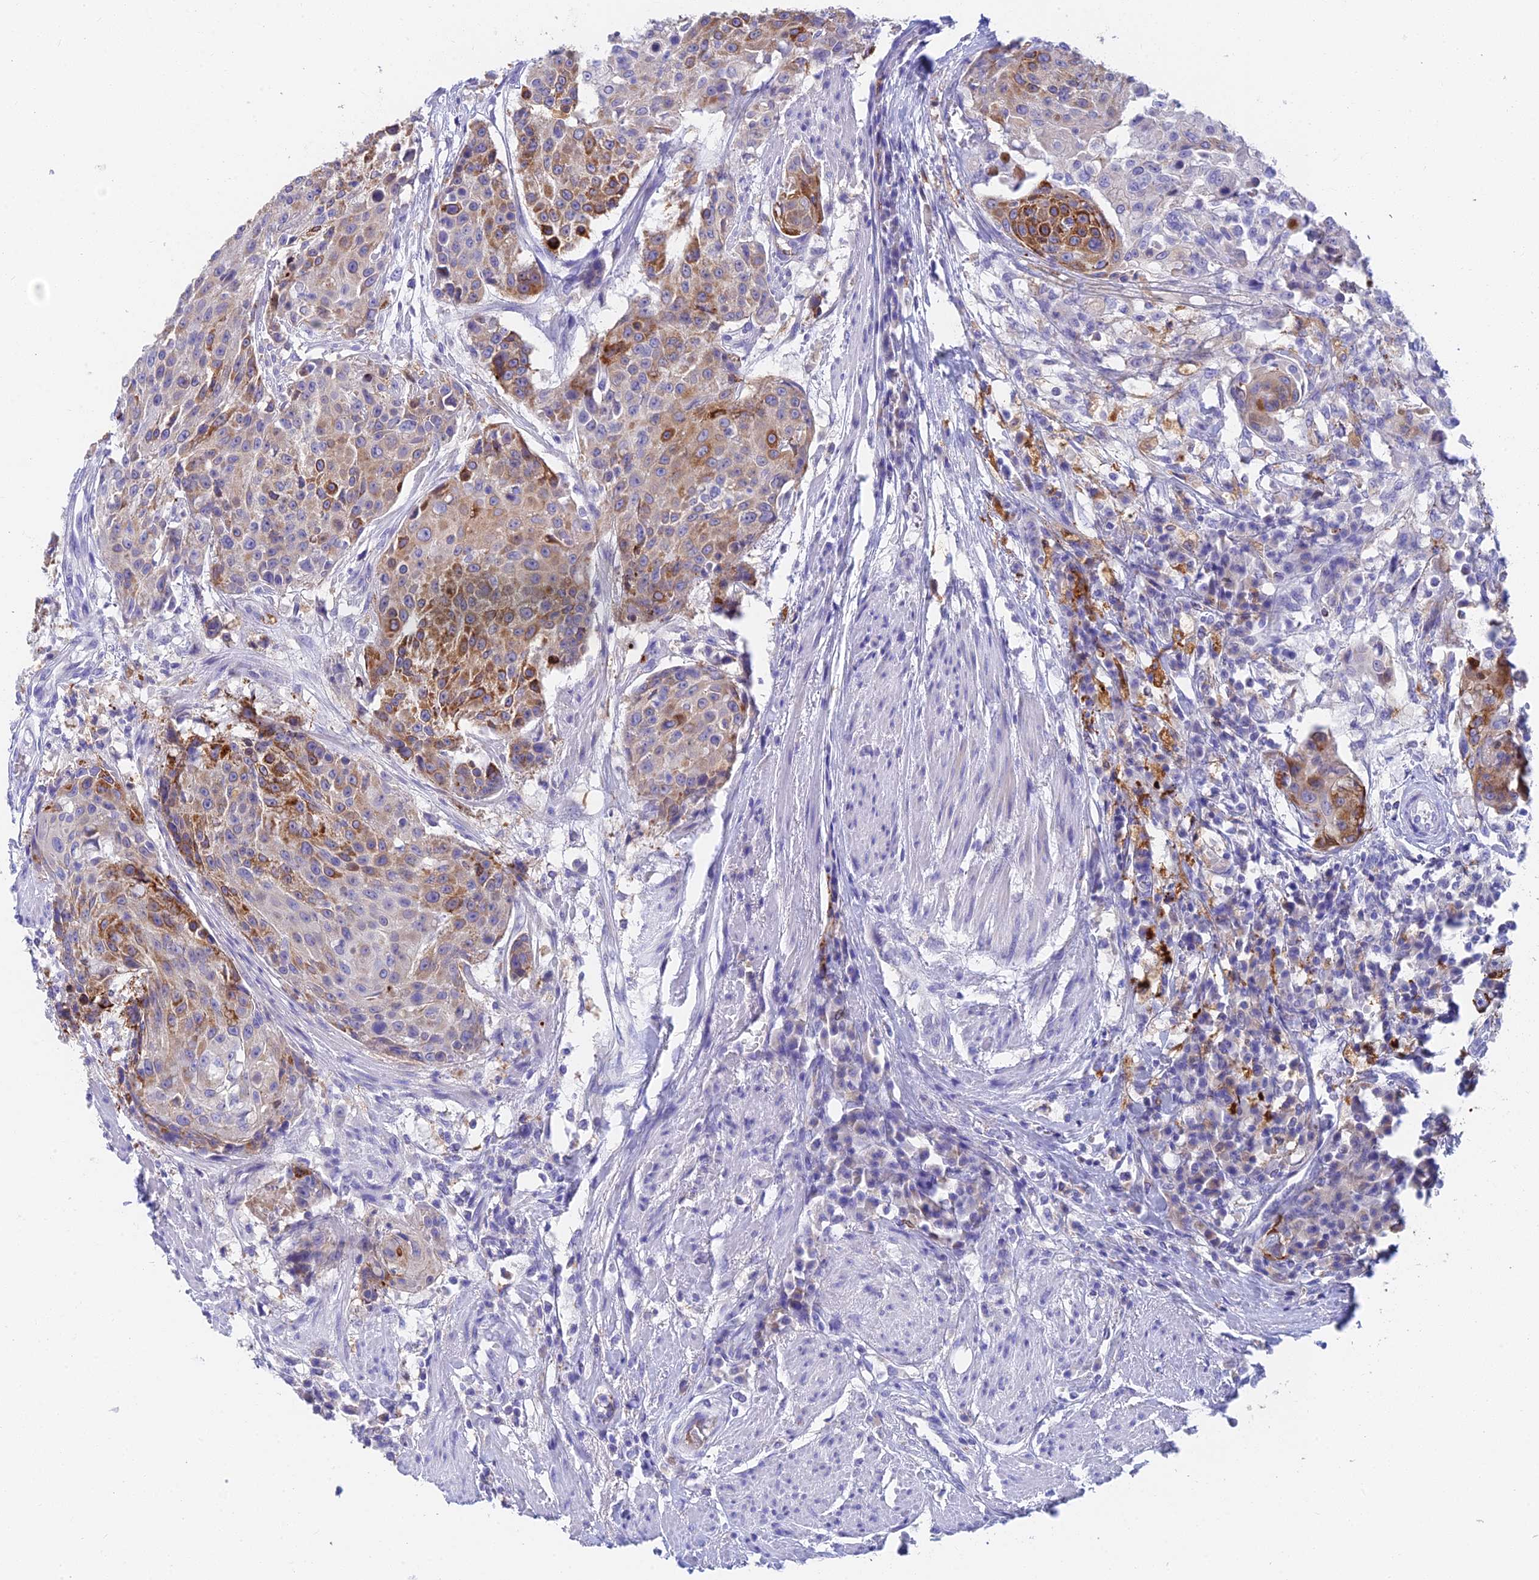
{"staining": {"intensity": "moderate", "quantity": "25%-75%", "location": "cytoplasmic/membranous"}, "tissue": "urothelial cancer", "cell_type": "Tumor cells", "image_type": "cancer", "snomed": [{"axis": "morphology", "description": "Urothelial carcinoma, High grade"}, {"axis": "topography", "description": "Urinary bladder"}], "caption": "Immunohistochemical staining of human high-grade urothelial carcinoma demonstrates medium levels of moderate cytoplasmic/membranous expression in approximately 25%-75% of tumor cells. (Stains: DAB (3,3'-diaminobenzidine) in brown, nuclei in blue, Microscopy: brightfield microscopy at high magnification).", "gene": "ADAMTS13", "patient": {"sex": "female", "age": 63}}